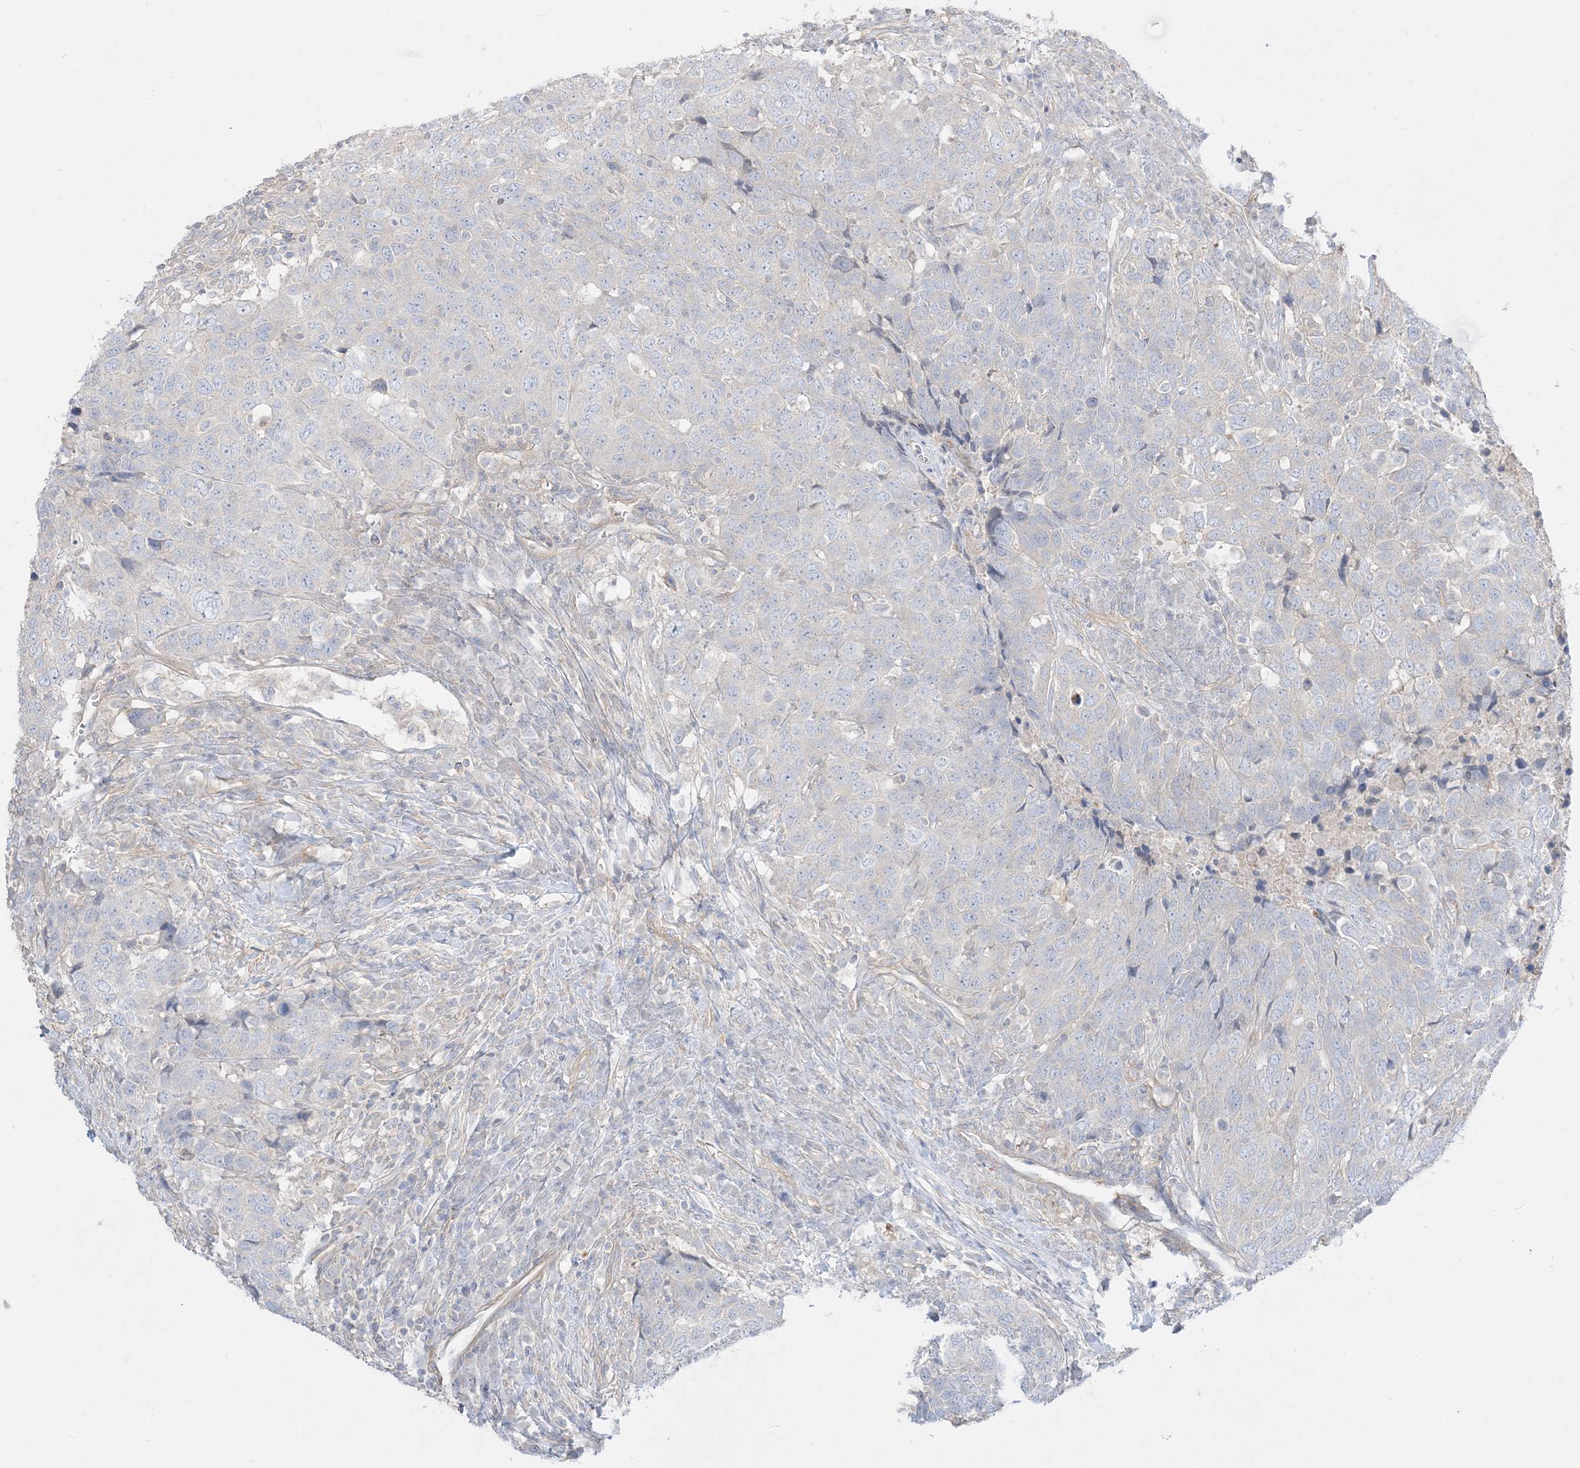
{"staining": {"intensity": "negative", "quantity": "none", "location": "none"}, "tissue": "head and neck cancer", "cell_type": "Tumor cells", "image_type": "cancer", "snomed": [{"axis": "morphology", "description": "Squamous cell carcinoma, NOS"}, {"axis": "topography", "description": "Head-Neck"}], "caption": "Immunohistochemistry photomicrograph of human head and neck cancer (squamous cell carcinoma) stained for a protein (brown), which exhibits no expression in tumor cells.", "gene": "ARHGEF9", "patient": {"sex": "male", "age": 66}}